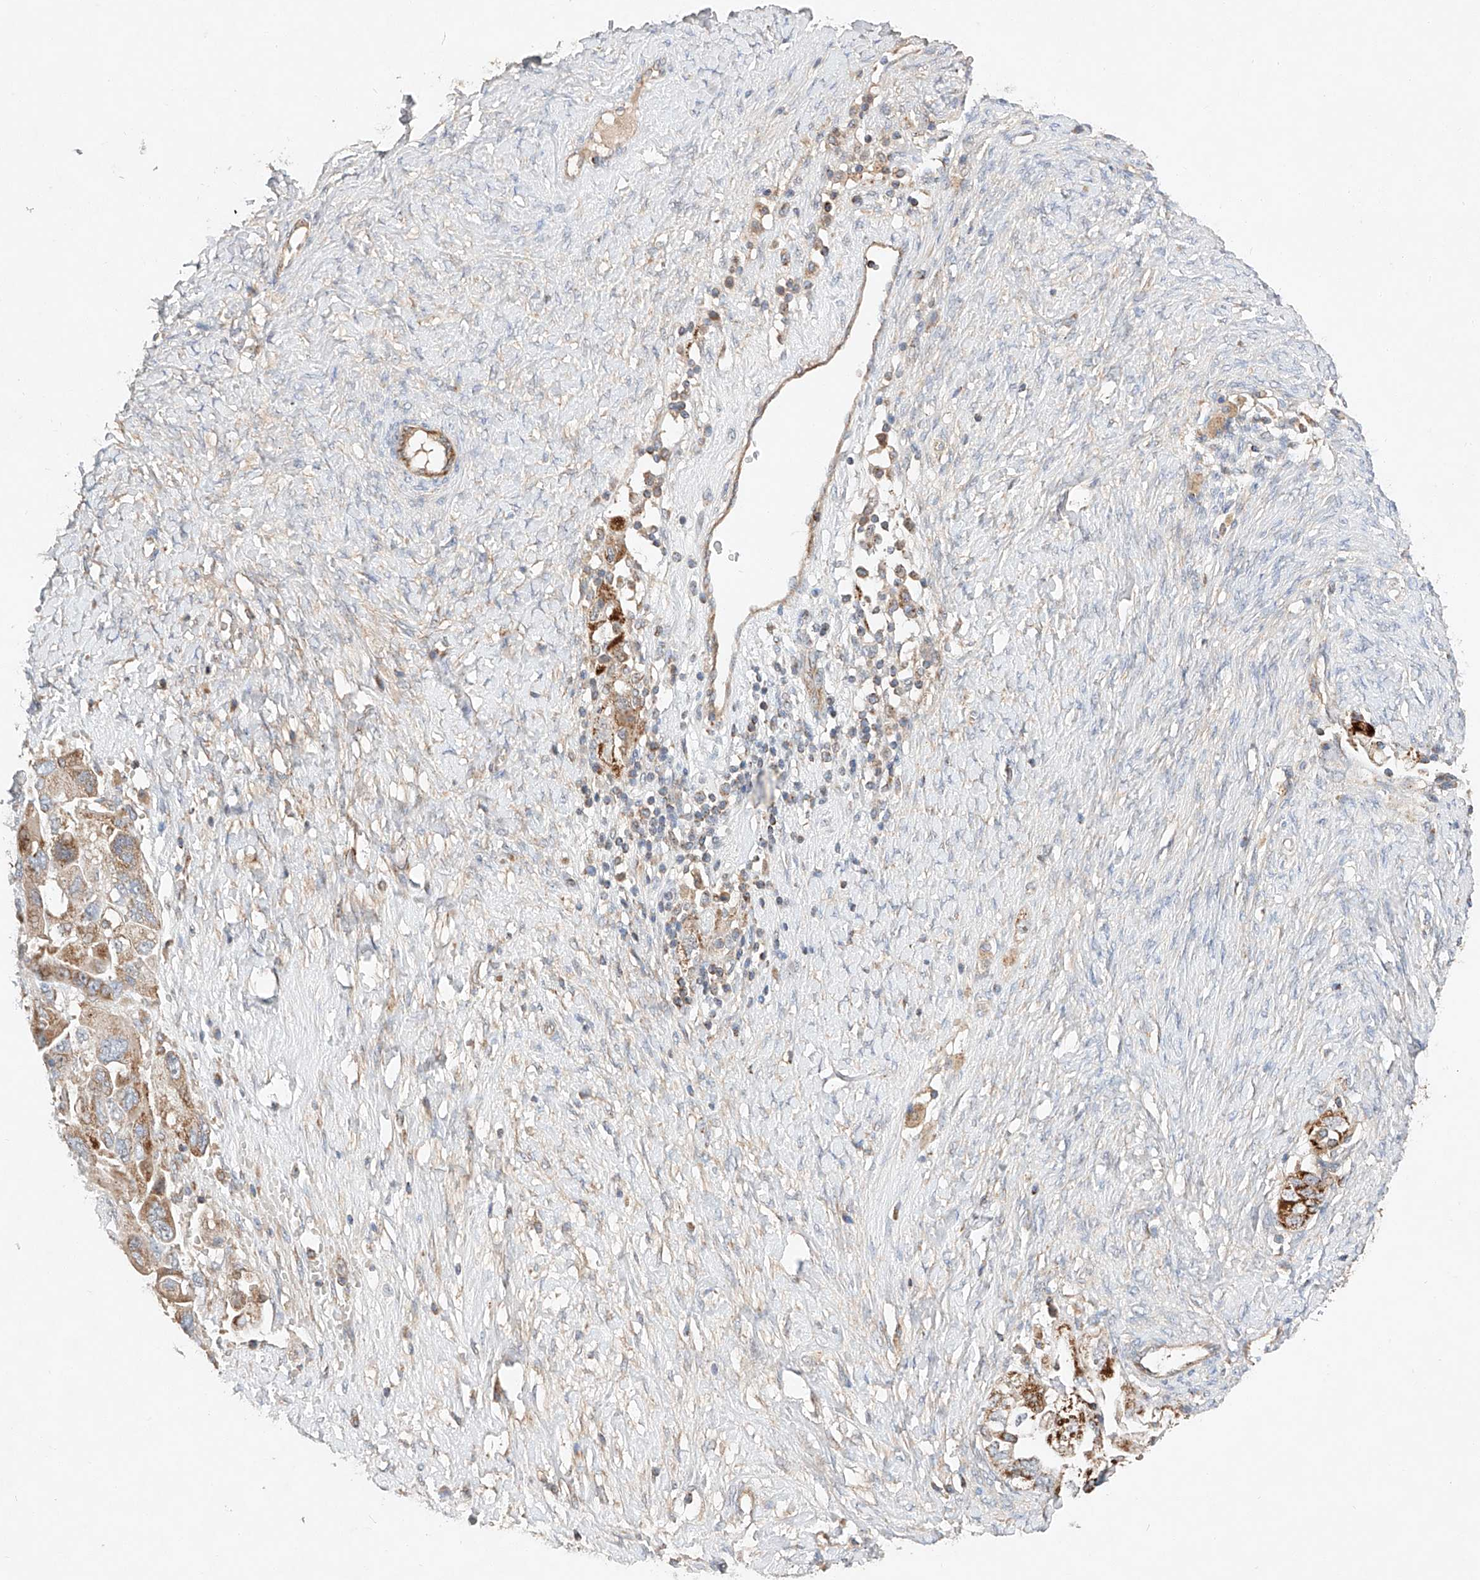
{"staining": {"intensity": "moderate", "quantity": ">75%", "location": "cytoplasmic/membranous"}, "tissue": "ovarian cancer", "cell_type": "Tumor cells", "image_type": "cancer", "snomed": [{"axis": "morphology", "description": "Carcinoma, NOS"}, {"axis": "morphology", "description": "Cystadenocarcinoma, serous, NOS"}, {"axis": "topography", "description": "Ovary"}], "caption": "DAB immunohistochemical staining of ovarian cancer (serous cystadenocarcinoma) demonstrates moderate cytoplasmic/membranous protein positivity in approximately >75% of tumor cells. (DAB (3,3'-diaminobenzidine) IHC with brightfield microscopy, high magnification).", "gene": "RUSC1", "patient": {"sex": "female", "age": 69}}